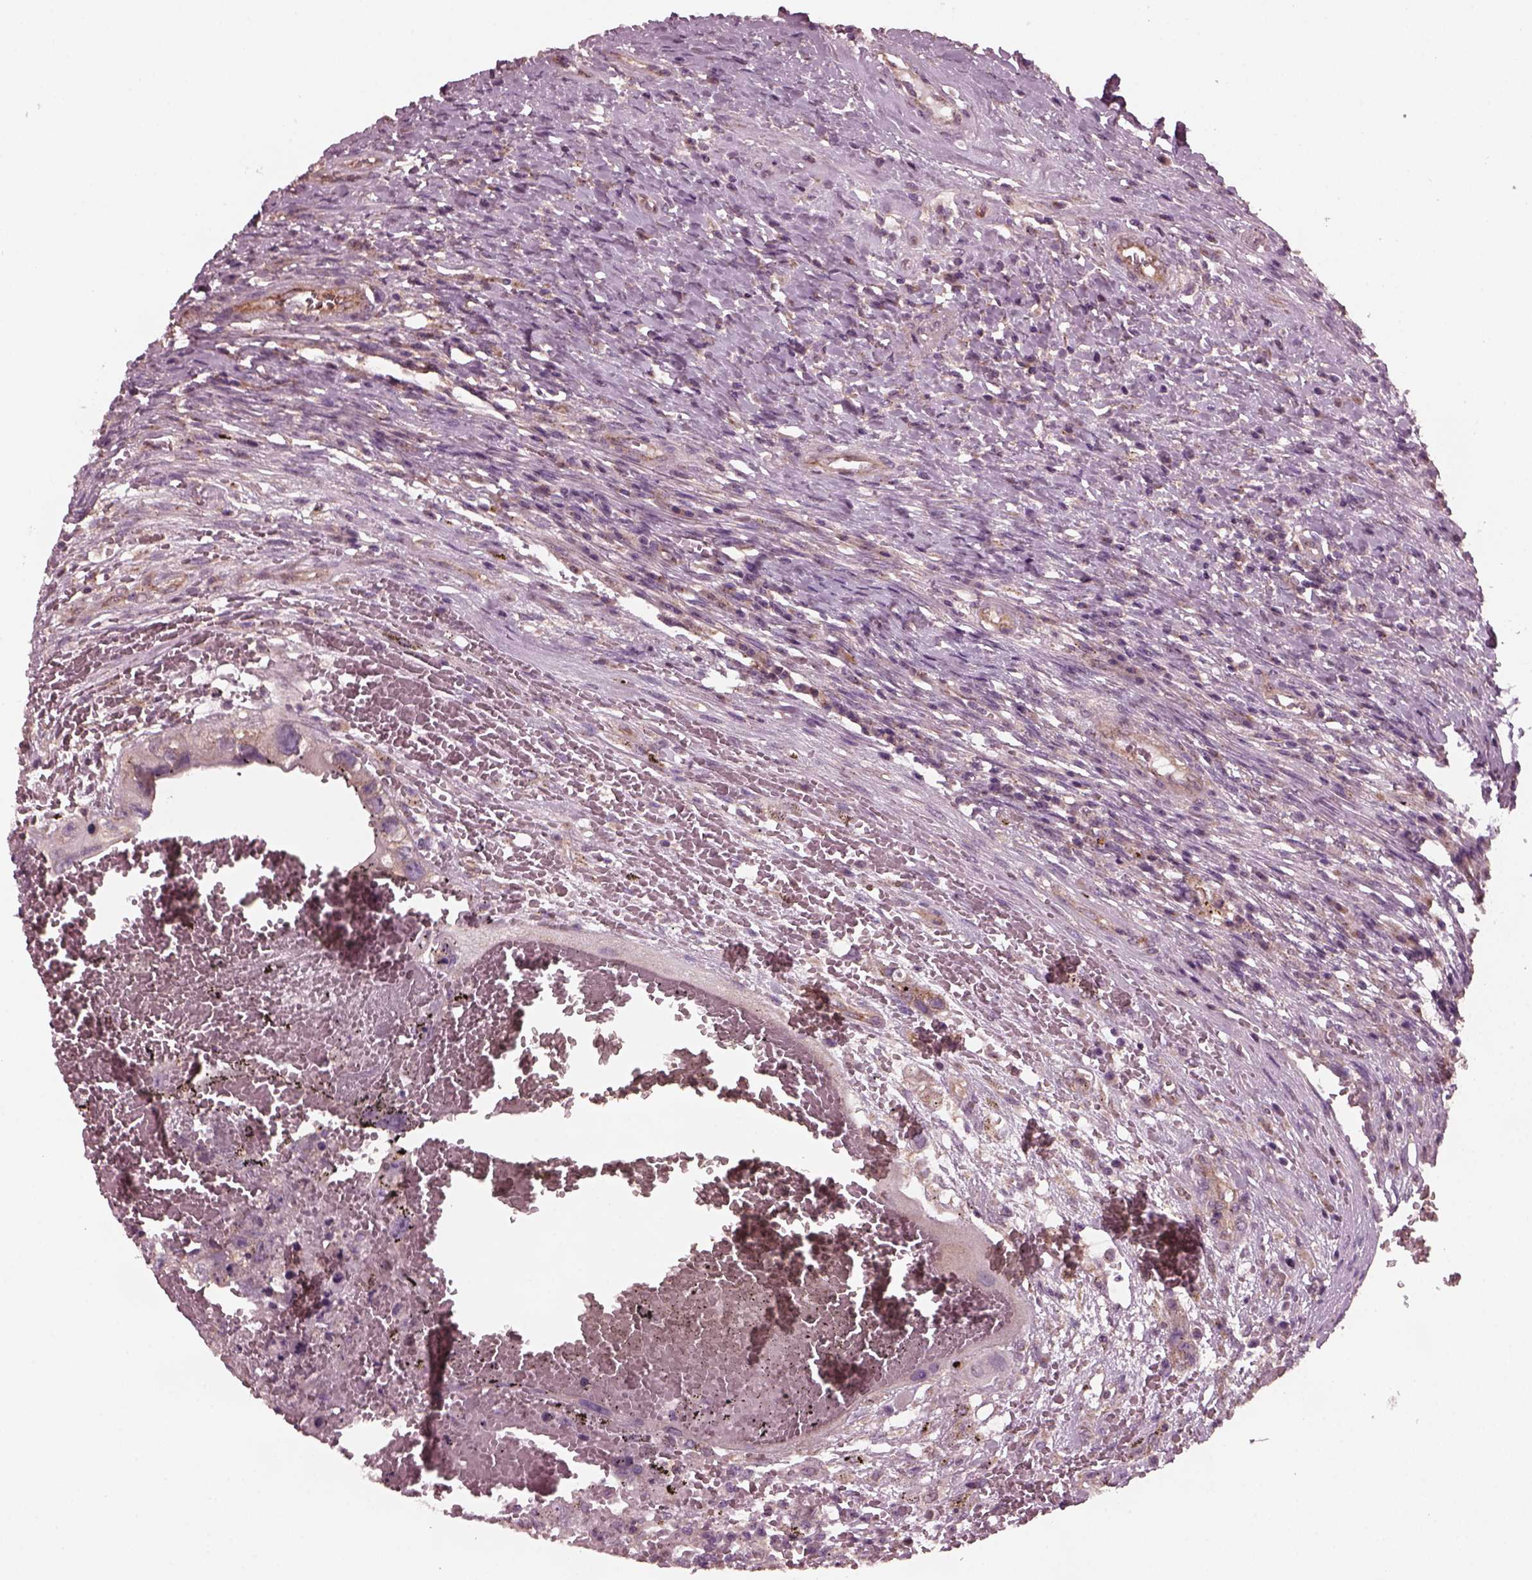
{"staining": {"intensity": "moderate", "quantity": ">75%", "location": "cytoplasmic/membranous"}, "tissue": "testis cancer", "cell_type": "Tumor cells", "image_type": "cancer", "snomed": [{"axis": "morphology", "description": "Carcinoma, Embryonal, NOS"}, {"axis": "topography", "description": "Testis"}], "caption": "Tumor cells exhibit medium levels of moderate cytoplasmic/membranous positivity in approximately >75% of cells in embryonal carcinoma (testis). Ihc stains the protein of interest in brown and the nuclei are stained blue.", "gene": "TUBG1", "patient": {"sex": "male", "age": 26}}